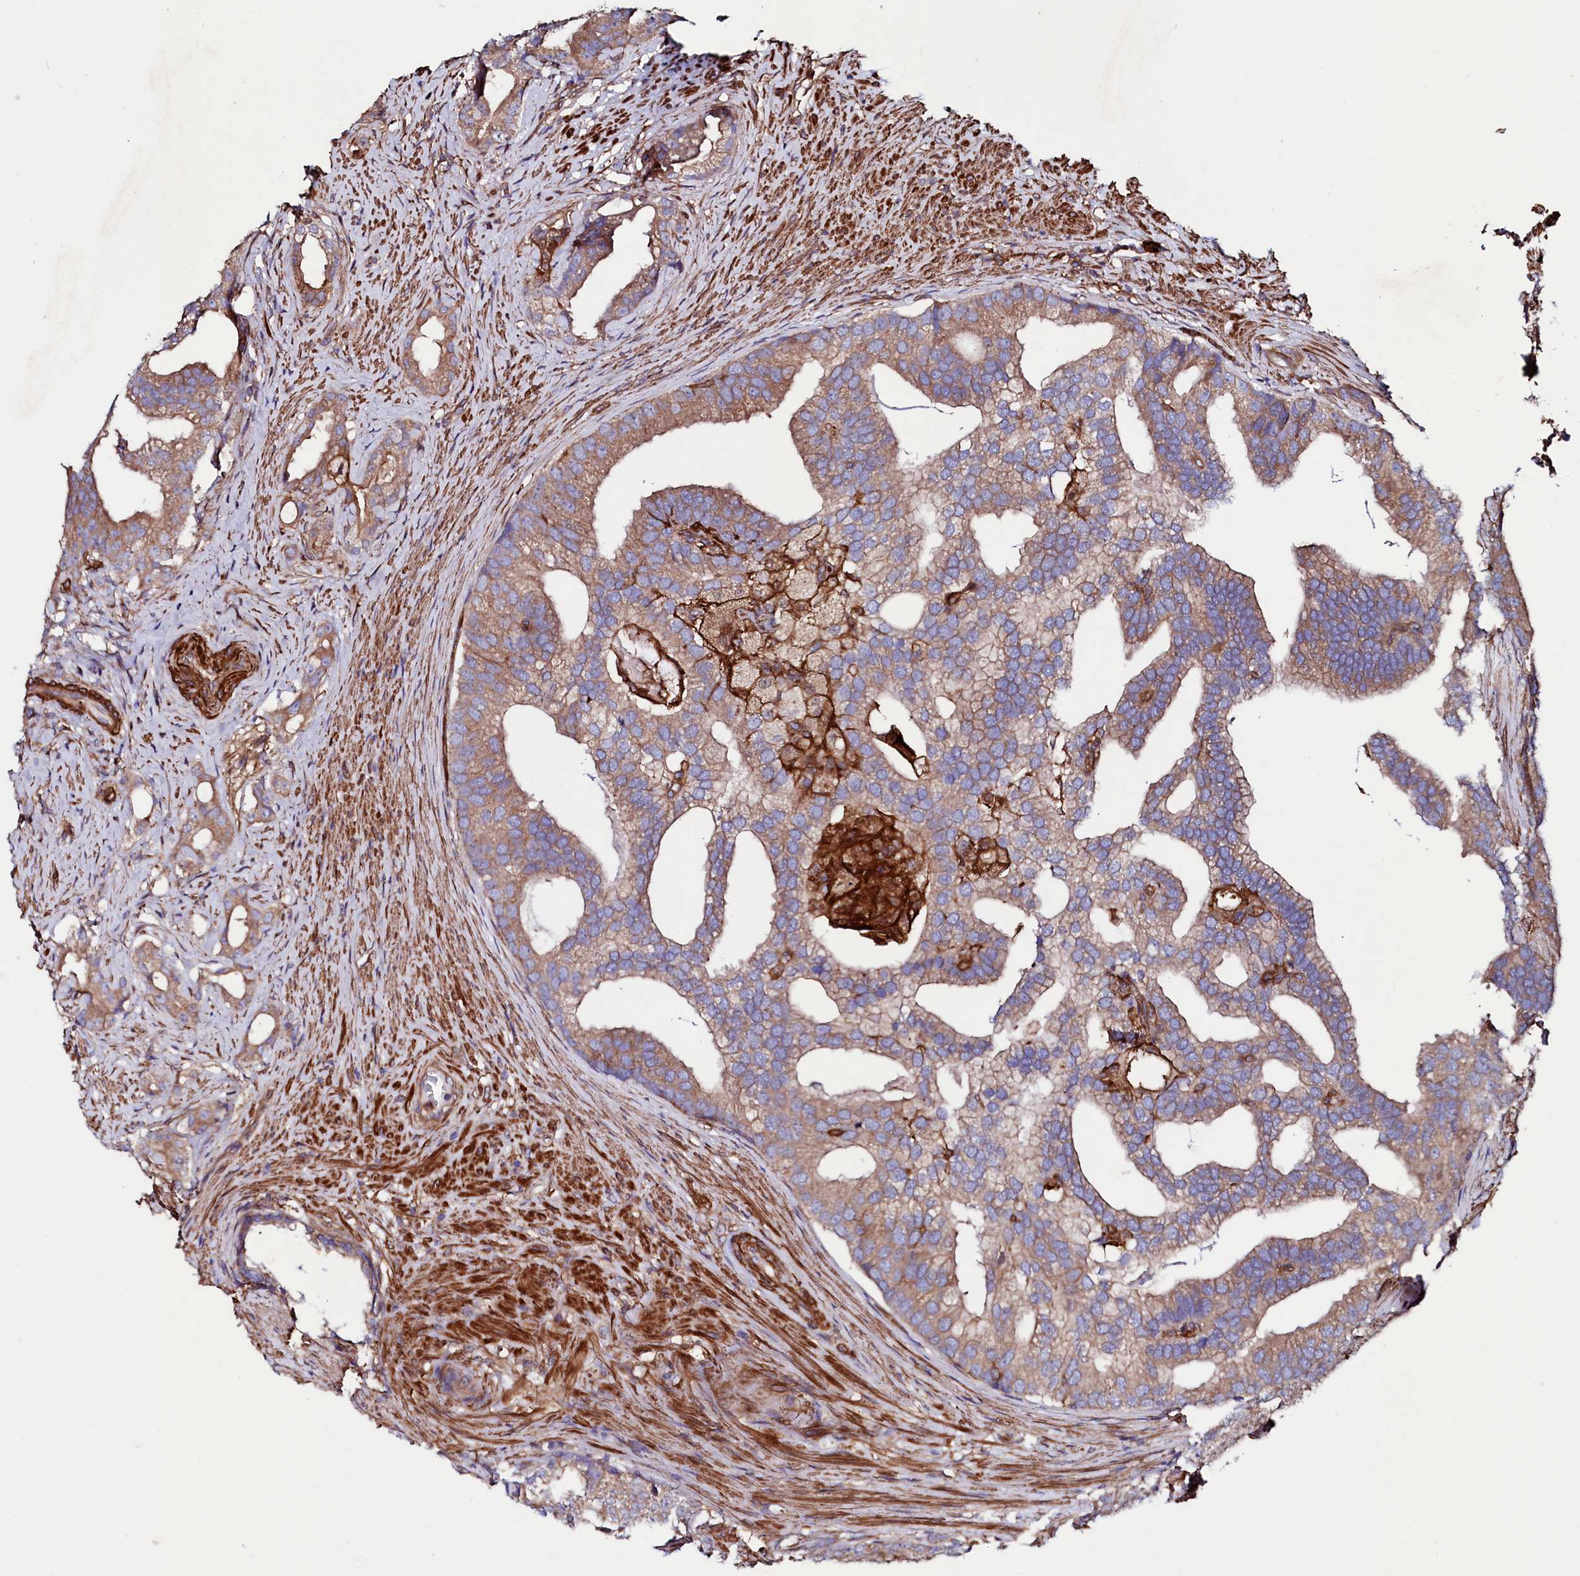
{"staining": {"intensity": "moderate", "quantity": ">75%", "location": "cytoplasmic/membranous"}, "tissue": "prostate cancer", "cell_type": "Tumor cells", "image_type": "cancer", "snomed": [{"axis": "morphology", "description": "Adenocarcinoma, Low grade"}, {"axis": "topography", "description": "Prostate"}], "caption": "Human prostate low-grade adenocarcinoma stained with a brown dye exhibits moderate cytoplasmic/membranous positive staining in approximately >75% of tumor cells.", "gene": "STAMBPL1", "patient": {"sex": "male", "age": 71}}